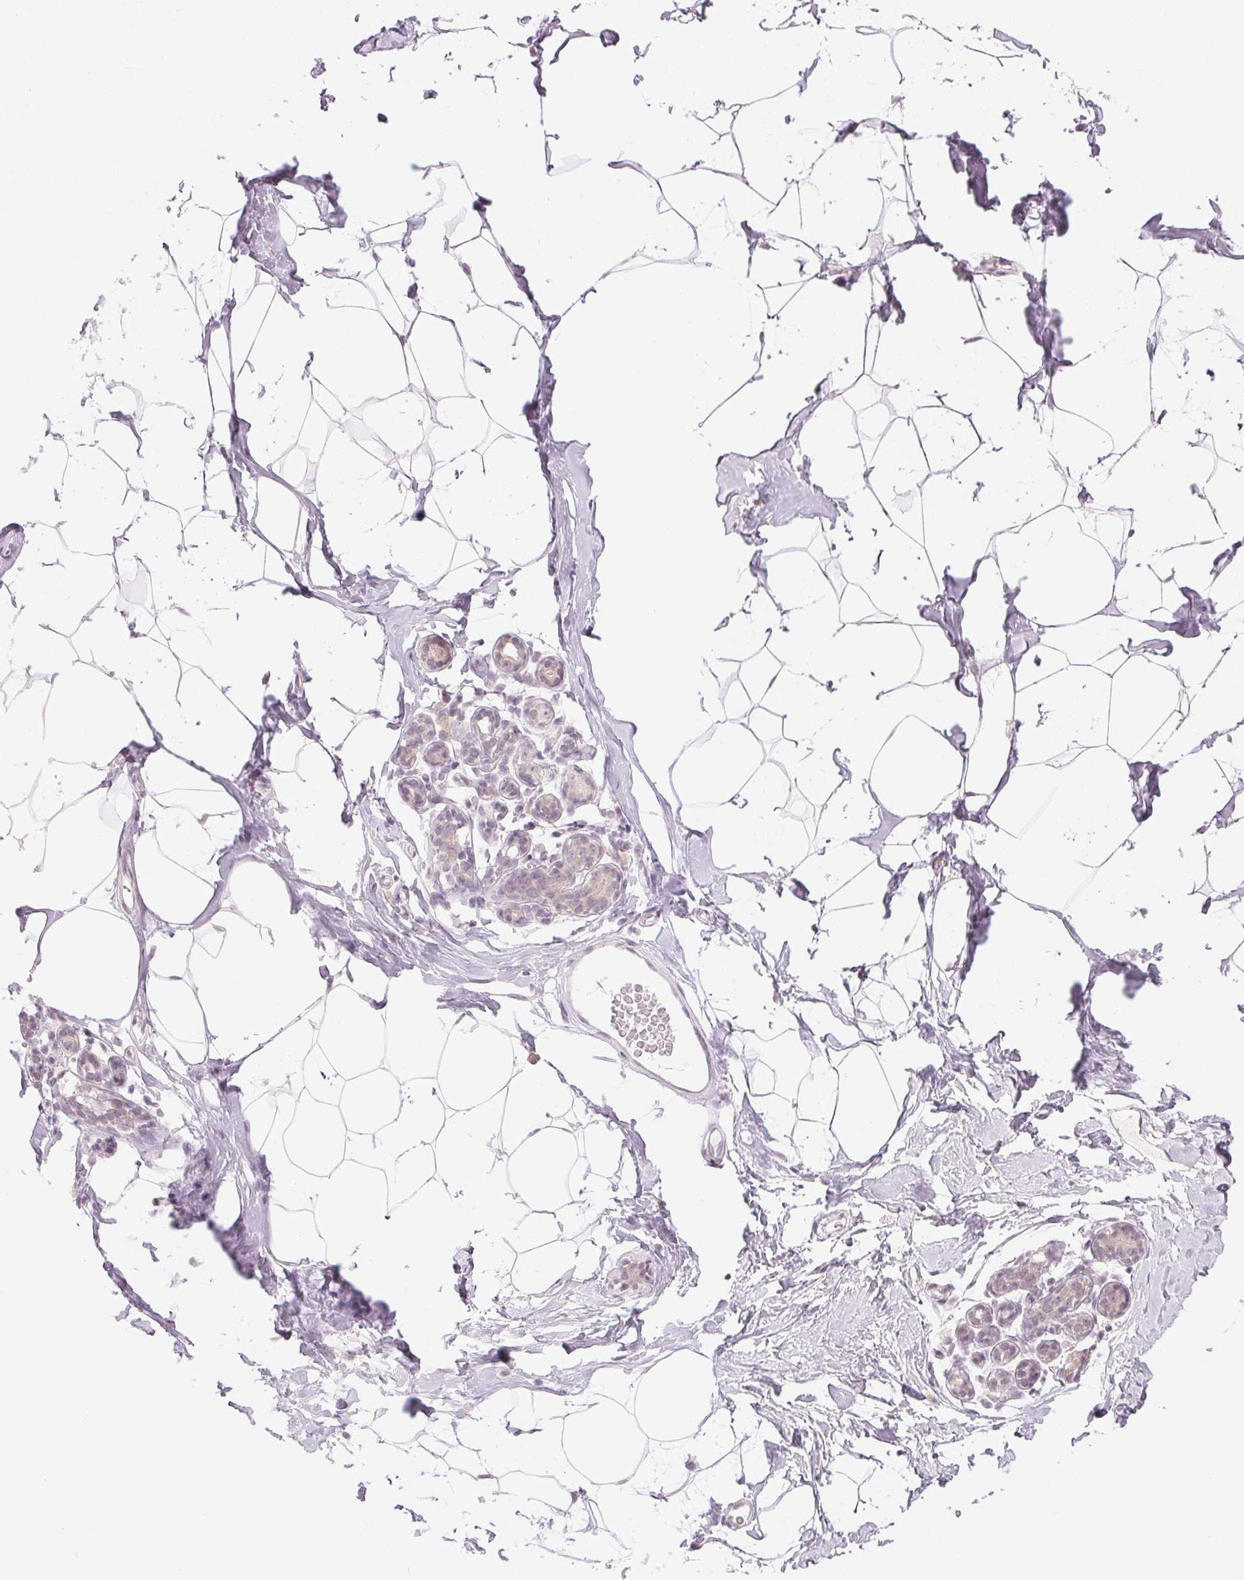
{"staining": {"intensity": "negative", "quantity": "none", "location": "none"}, "tissue": "breast", "cell_type": "Adipocytes", "image_type": "normal", "snomed": [{"axis": "morphology", "description": "Normal tissue, NOS"}, {"axis": "topography", "description": "Breast"}], "caption": "Immunohistochemical staining of unremarkable breast displays no significant positivity in adipocytes. (Stains: DAB (3,3'-diaminobenzidine) immunohistochemistry with hematoxylin counter stain, Microscopy: brightfield microscopy at high magnification).", "gene": "KPRP", "patient": {"sex": "female", "age": 32}}